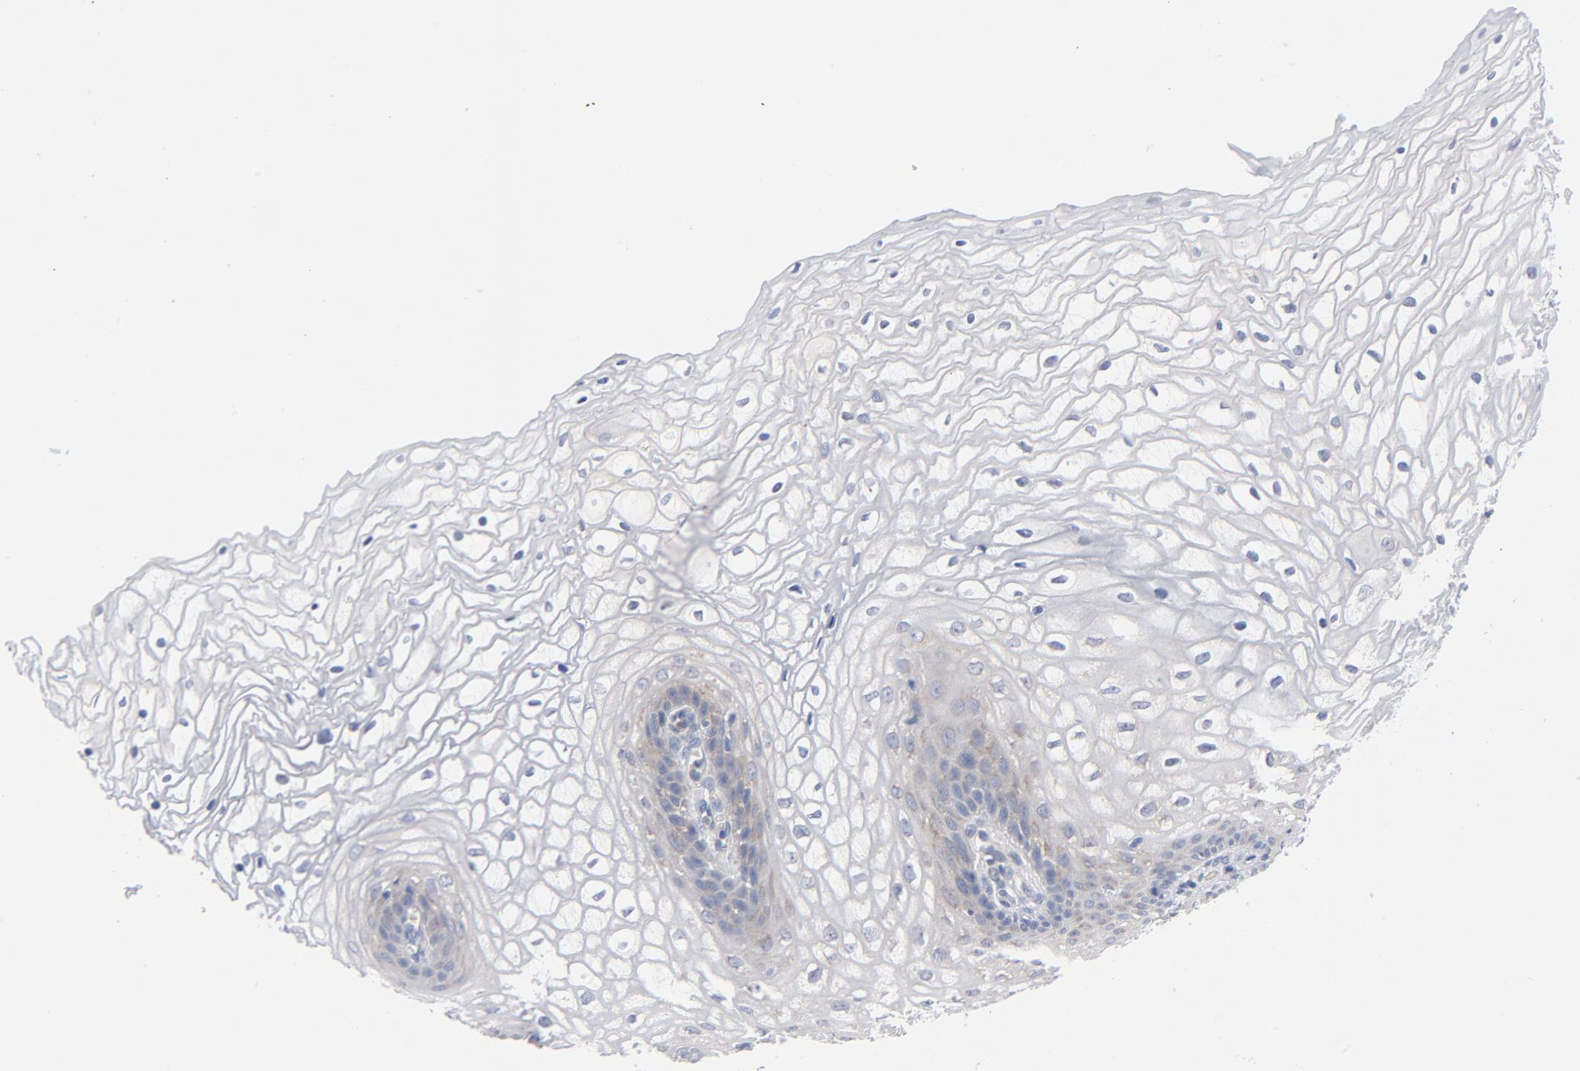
{"staining": {"intensity": "moderate", "quantity": "<25%", "location": "cytoplasmic/membranous"}, "tissue": "vagina", "cell_type": "Squamous epithelial cells", "image_type": "normal", "snomed": [{"axis": "morphology", "description": "Normal tissue, NOS"}, {"axis": "topography", "description": "Vagina"}], "caption": "Immunohistochemistry (IHC) (DAB (3,3'-diaminobenzidine)) staining of unremarkable human vagina exhibits moderate cytoplasmic/membranous protein positivity in approximately <25% of squamous epithelial cells.", "gene": "CD86", "patient": {"sex": "female", "age": 34}}